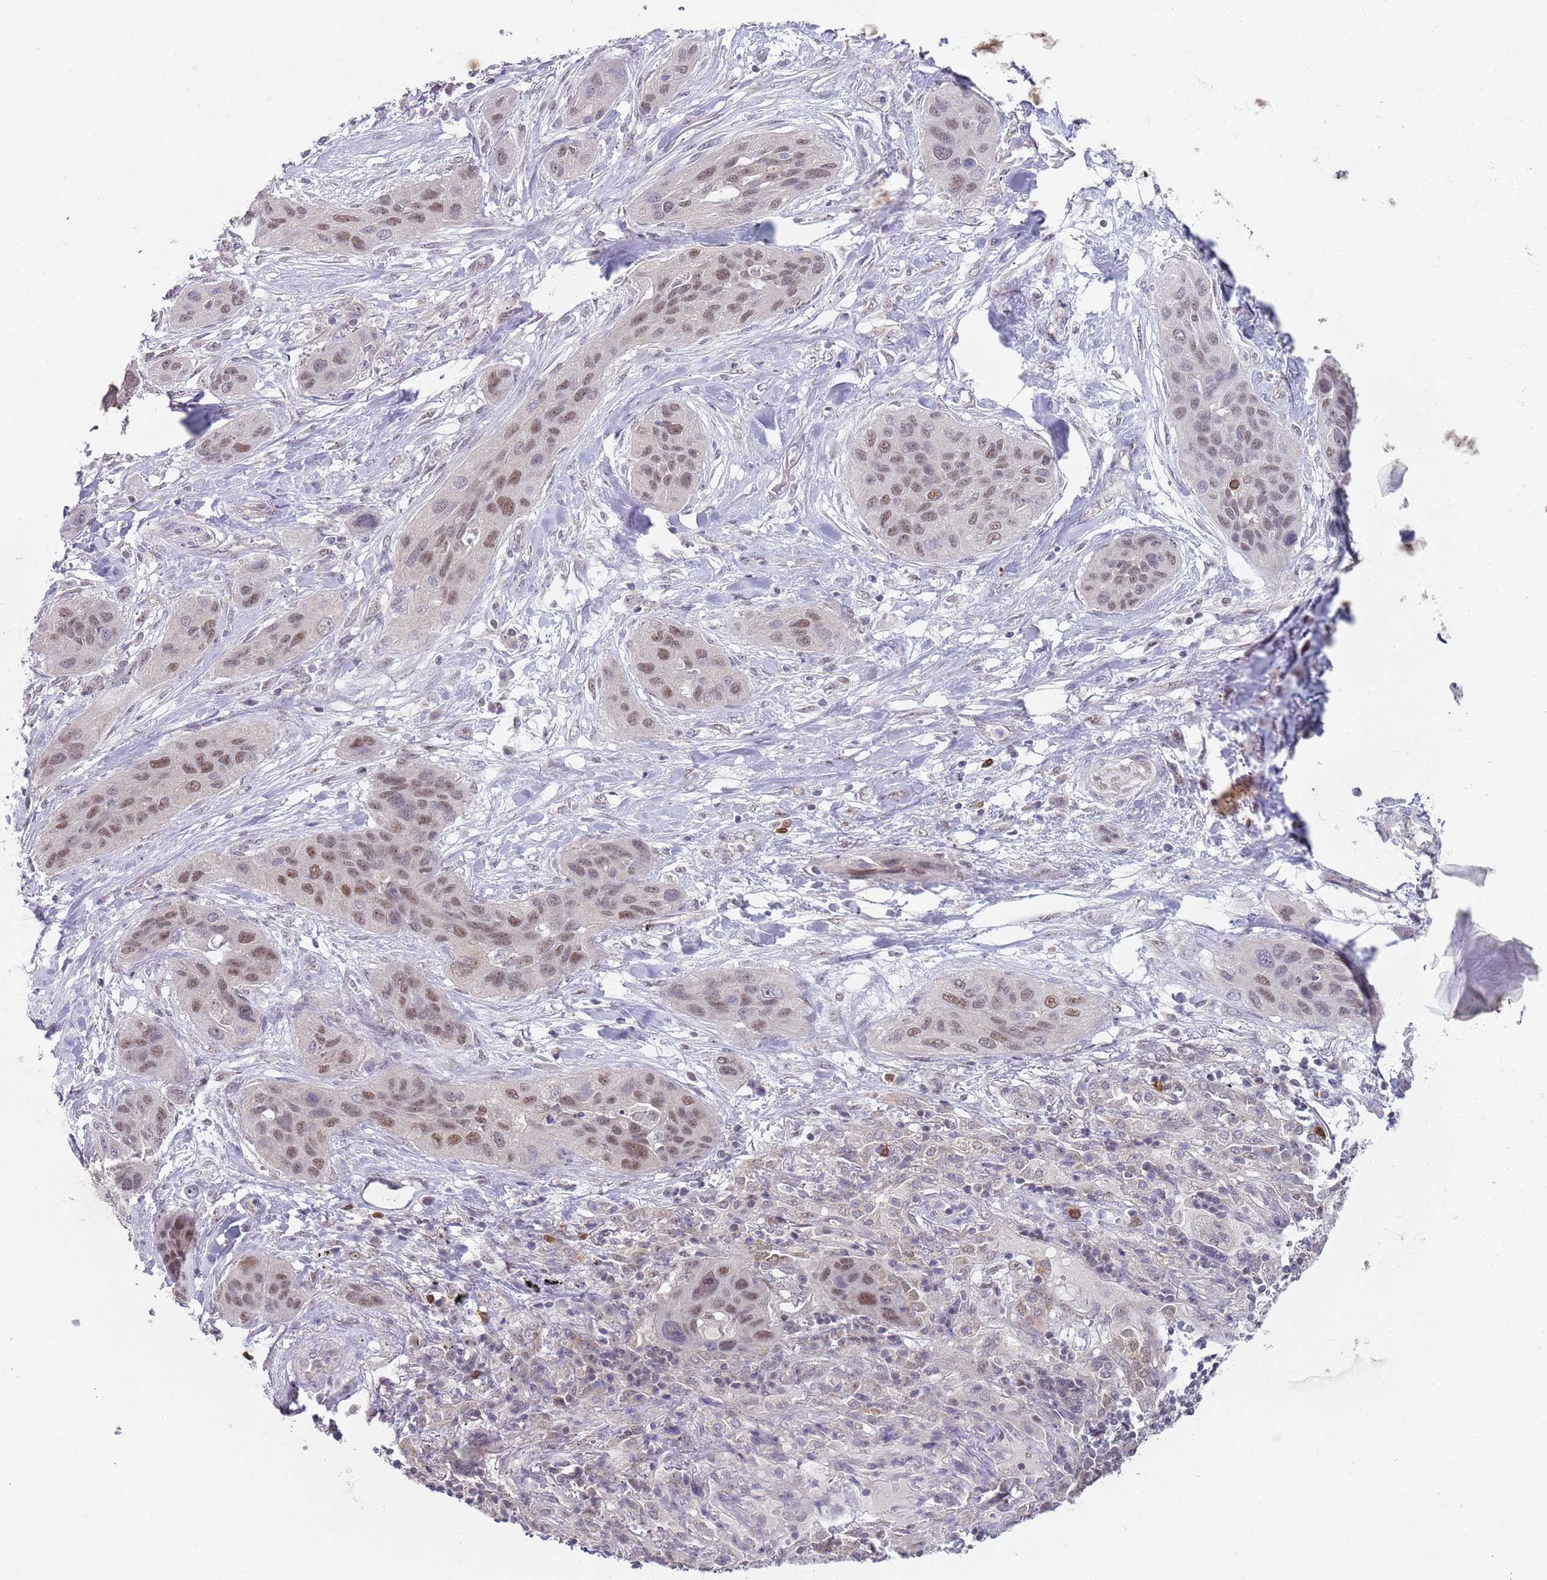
{"staining": {"intensity": "moderate", "quantity": "25%-75%", "location": "nuclear"}, "tissue": "lung cancer", "cell_type": "Tumor cells", "image_type": "cancer", "snomed": [{"axis": "morphology", "description": "Squamous cell carcinoma, NOS"}, {"axis": "topography", "description": "Lung"}], "caption": "Immunohistochemistry (DAB (3,3'-diaminobenzidine)) staining of human squamous cell carcinoma (lung) reveals moderate nuclear protein positivity in about 25%-75% of tumor cells.", "gene": "SMARCAL1", "patient": {"sex": "female", "age": 70}}